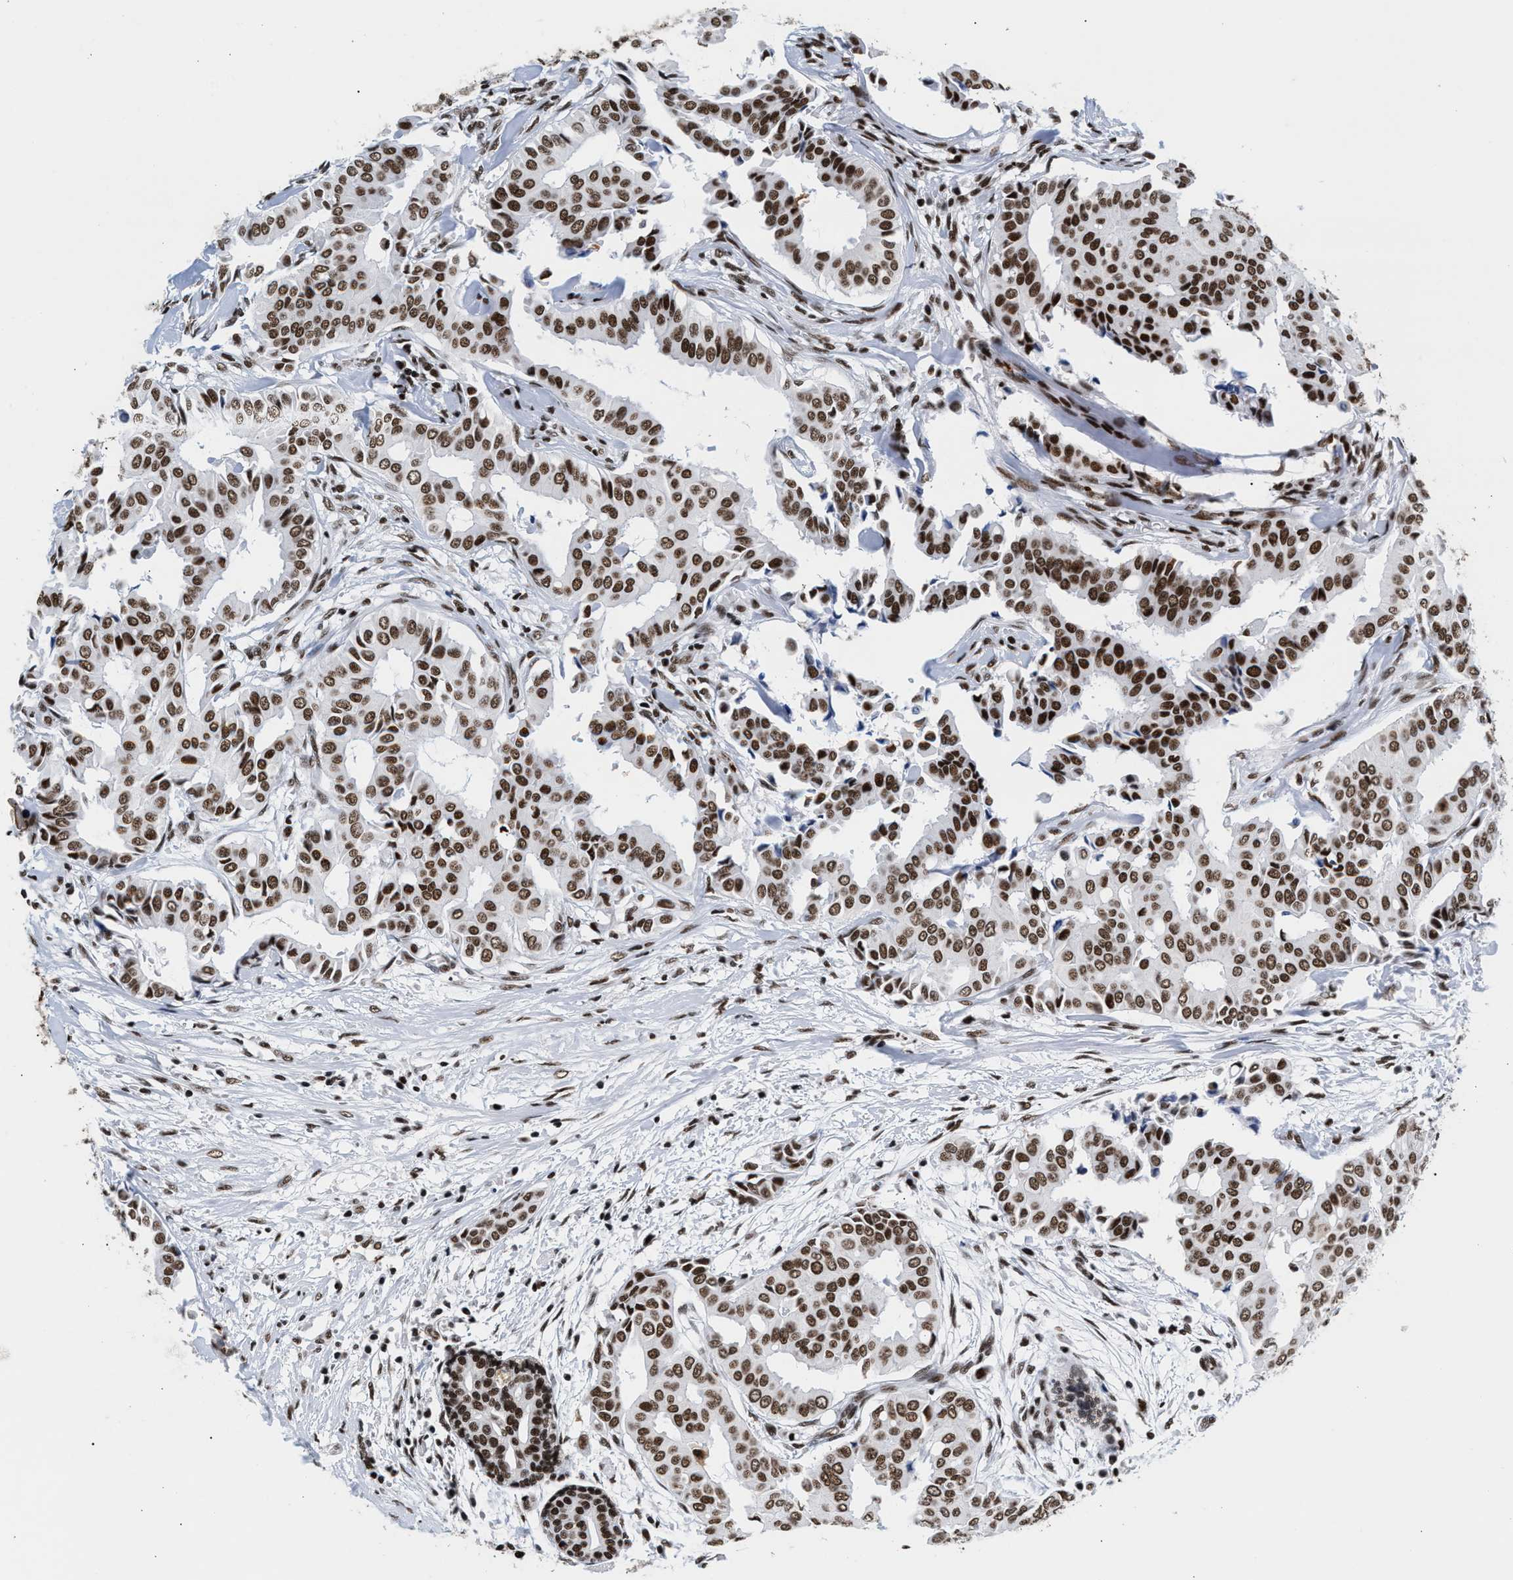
{"staining": {"intensity": "strong", "quantity": ">75%", "location": "nuclear"}, "tissue": "head and neck cancer", "cell_type": "Tumor cells", "image_type": "cancer", "snomed": [{"axis": "morphology", "description": "Adenocarcinoma, NOS"}, {"axis": "topography", "description": "Salivary gland"}, {"axis": "topography", "description": "Head-Neck"}], "caption": "A high-resolution photomicrograph shows immunohistochemistry (IHC) staining of head and neck cancer, which exhibits strong nuclear positivity in about >75% of tumor cells. The staining was performed using DAB (3,3'-diaminobenzidine) to visualize the protein expression in brown, while the nuclei were stained in blue with hematoxylin (Magnification: 20x).", "gene": "RAD21", "patient": {"sex": "female", "age": 59}}